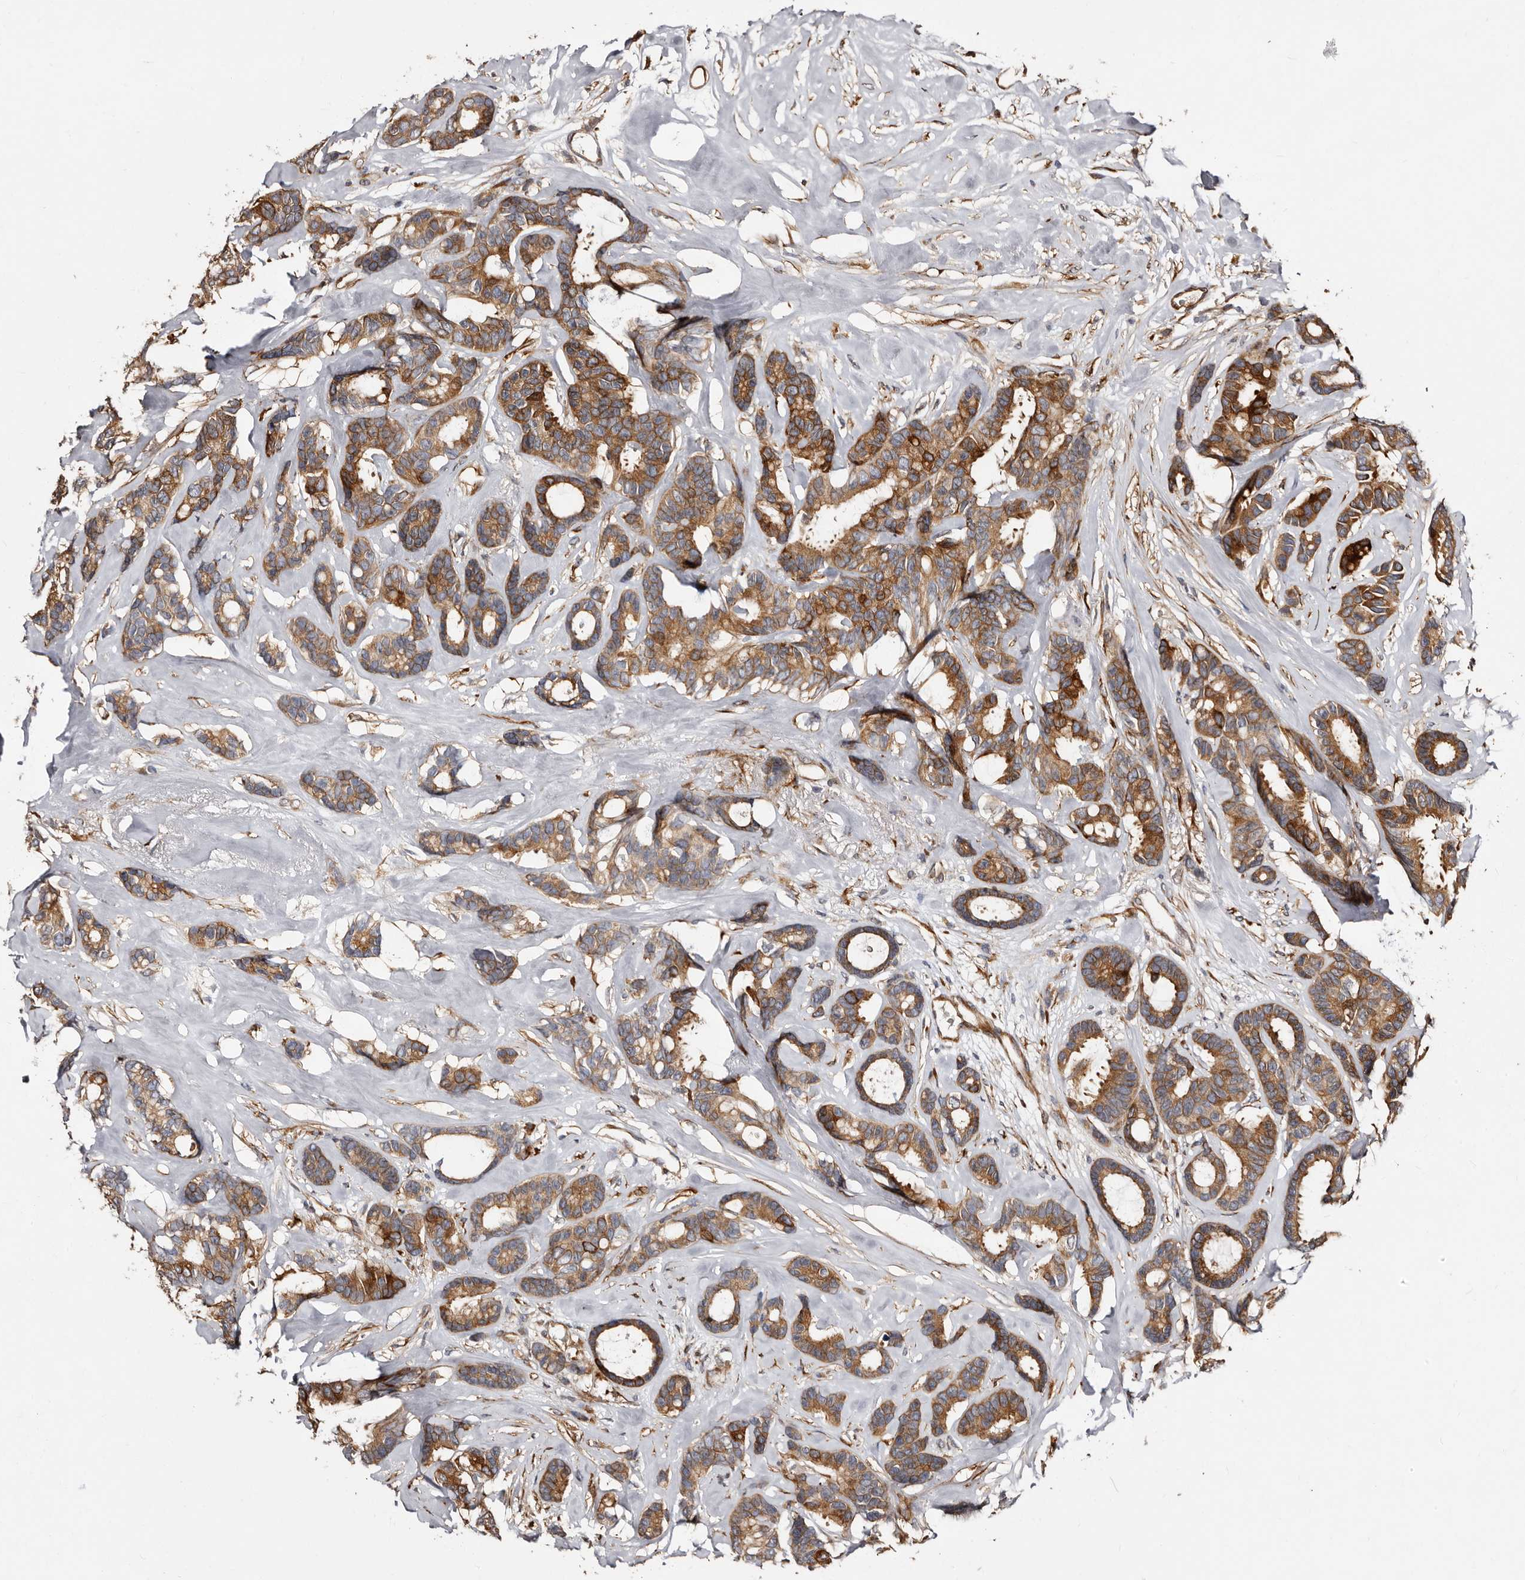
{"staining": {"intensity": "moderate", "quantity": ">75%", "location": "cytoplasmic/membranous"}, "tissue": "breast cancer", "cell_type": "Tumor cells", "image_type": "cancer", "snomed": [{"axis": "morphology", "description": "Duct carcinoma"}, {"axis": "topography", "description": "Breast"}], "caption": "Immunohistochemistry micrograph of infiltrating ductal carcinoma (breast) stained for a protein (brown), which exhibits medium levels of moderate cytoplasmic/membranous positivity in approximately >75% of tumor cells.", "gene": "TBC1D22B", "patient": {"sex": "female", "age": 87}}